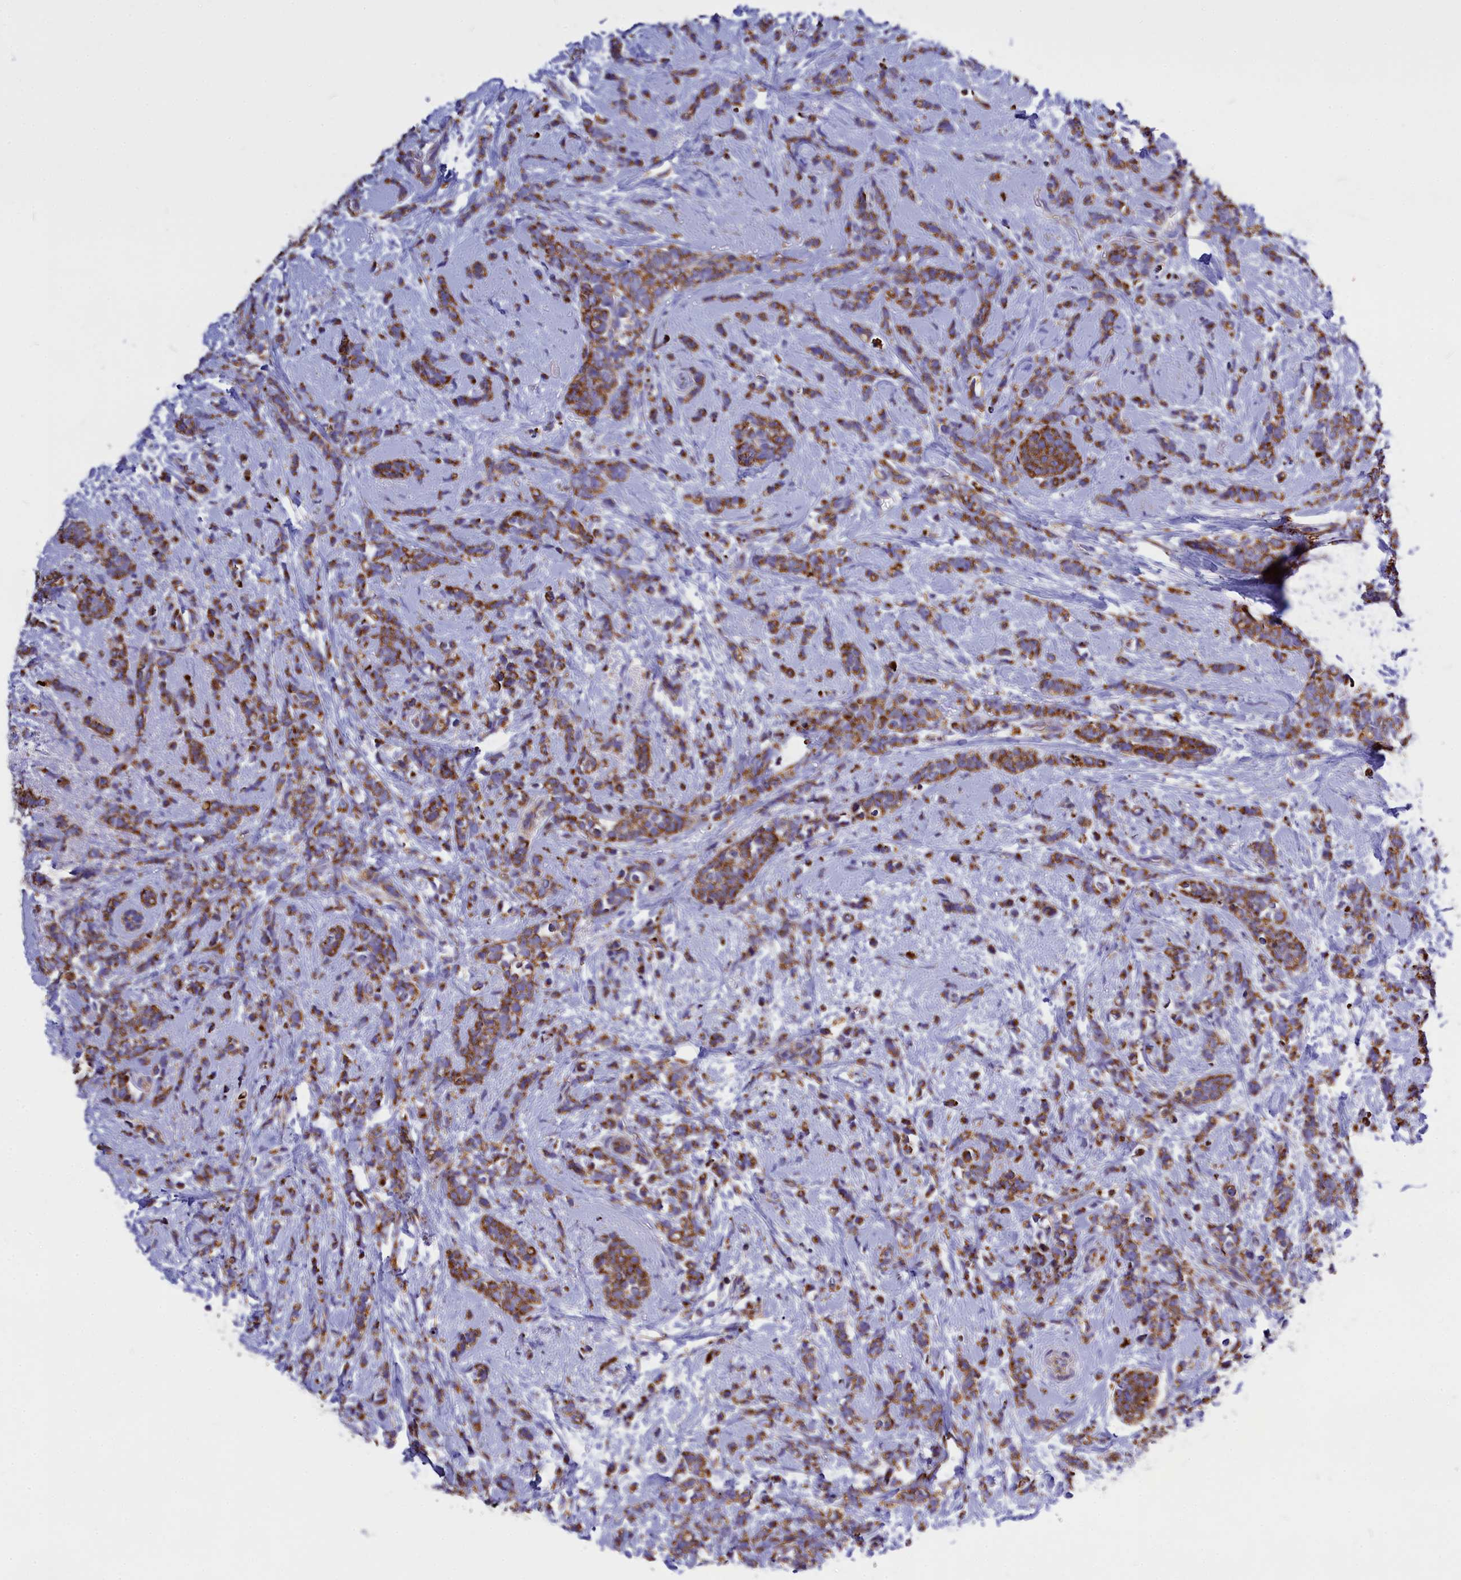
{"staining": {"intensity": "moderate", "quantity": ">75%", "location": "cytoplasmic/membranous"}, "tissue": "breast cancer", "cell_type": "Tumor cells", "image_type": "cancer", "snomed": [{"axis": "morphology", "description": "Lobular carcinoma"}, {"axis": "topography", "description": "Breast"}], "caption": "DAB (3,3'-diaminobenzidine) immunohistochemical staining of human lobular carcinoma (breast) exhibits moderate cytoplasmic/membranous protein positivity in about >75% of tumor cells.", "gene": "VDAC2", "patient": {"sex": "female", "age": 58}}